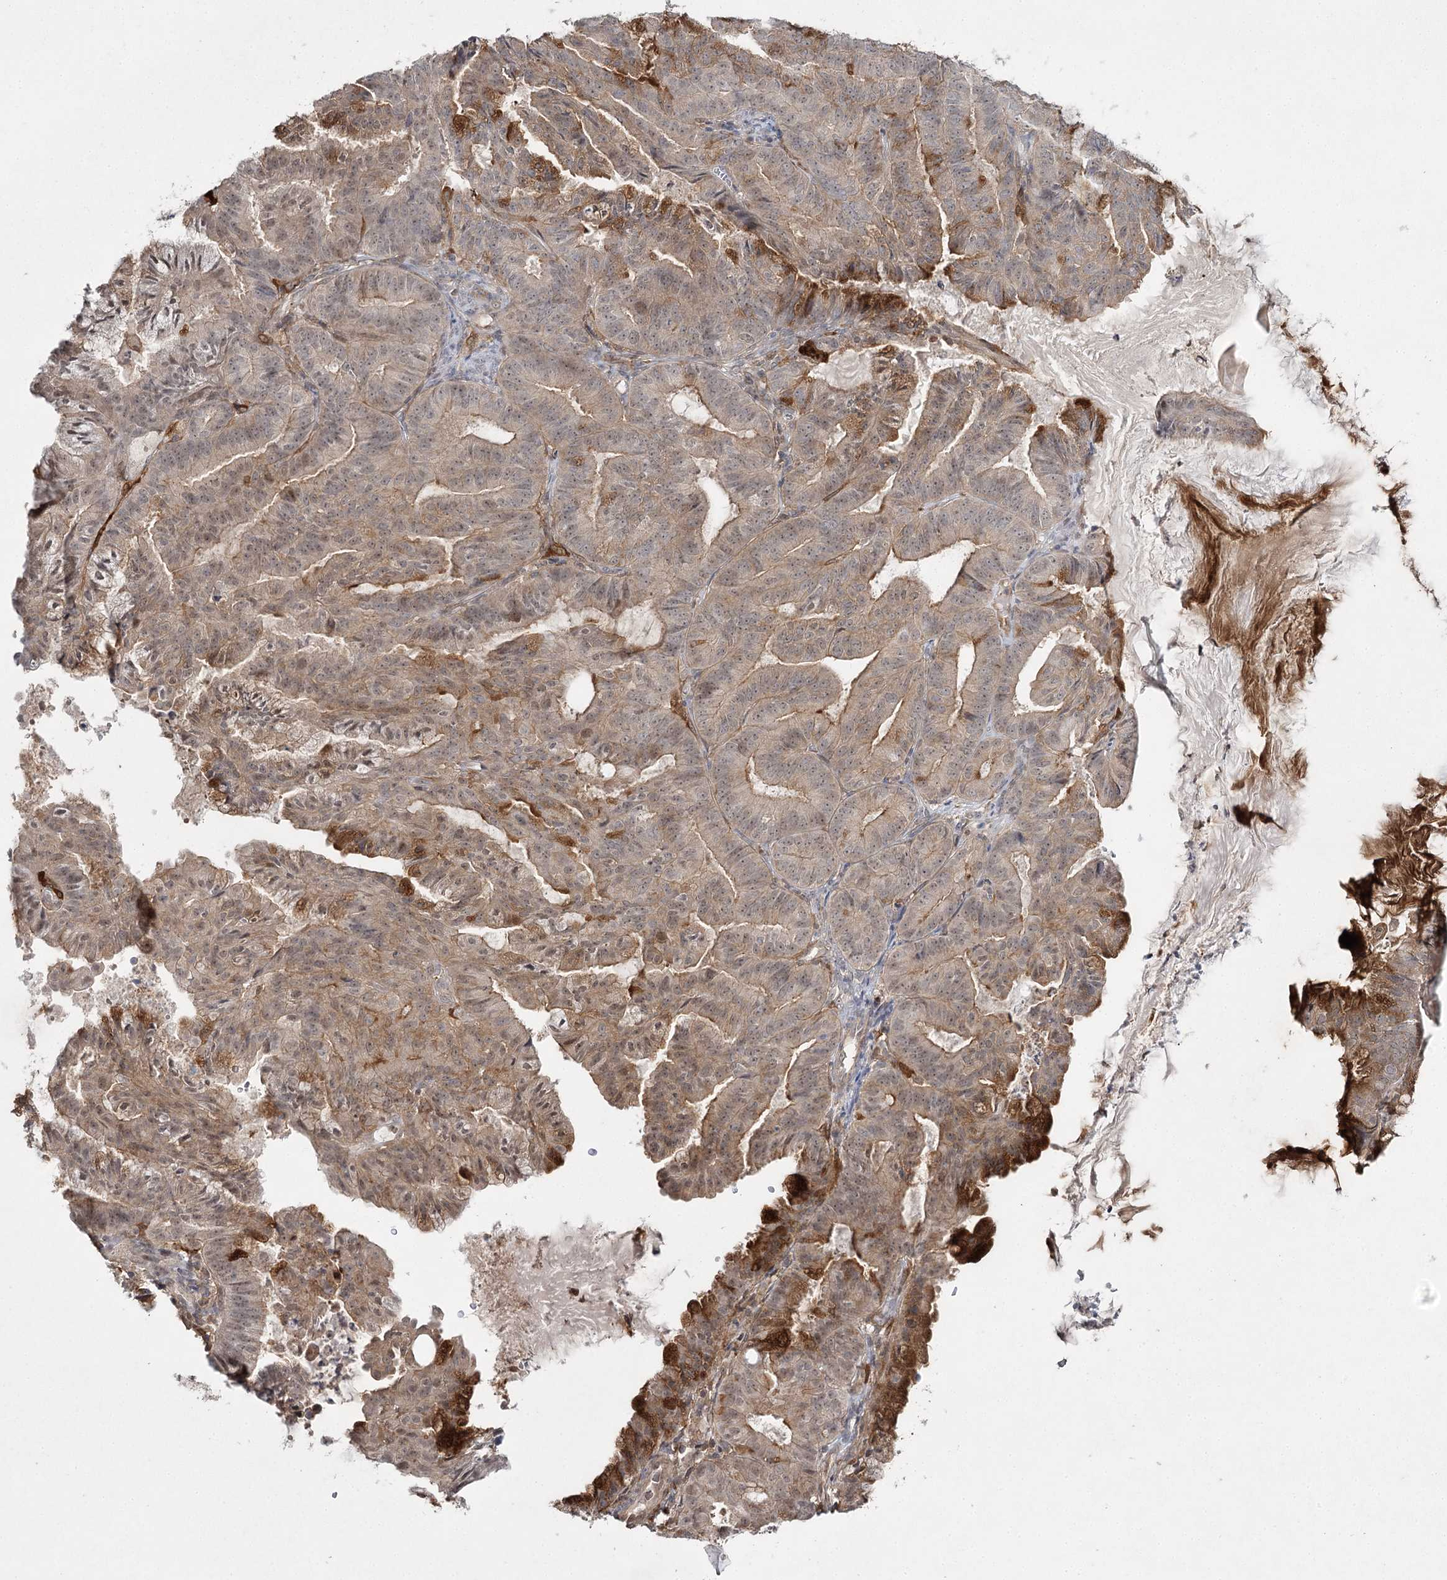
{"staining": {"intensity": "moderate", "quantity": "25%-75%", "location": "cytoplasmic/membranous,nuclear"}, "tissue": "endometrial cancer", "cell_type": "Tumor cells", "image_type": "cancer", "snomed": [{"axis": "morphology", "description": "Adenocarcinoma, NOS"}, {"axis": "topography", "description": "Endometrium"}], "caption": "Human adenocarcinoma (endometrial) stained for a protein (brown) reveals moderate cytoplasmic/membranous and nuclear positive expression in about 25%-75% of tumor cells.", "gene": "WDR44", "patient": {"sex": "female", "age": 86}}